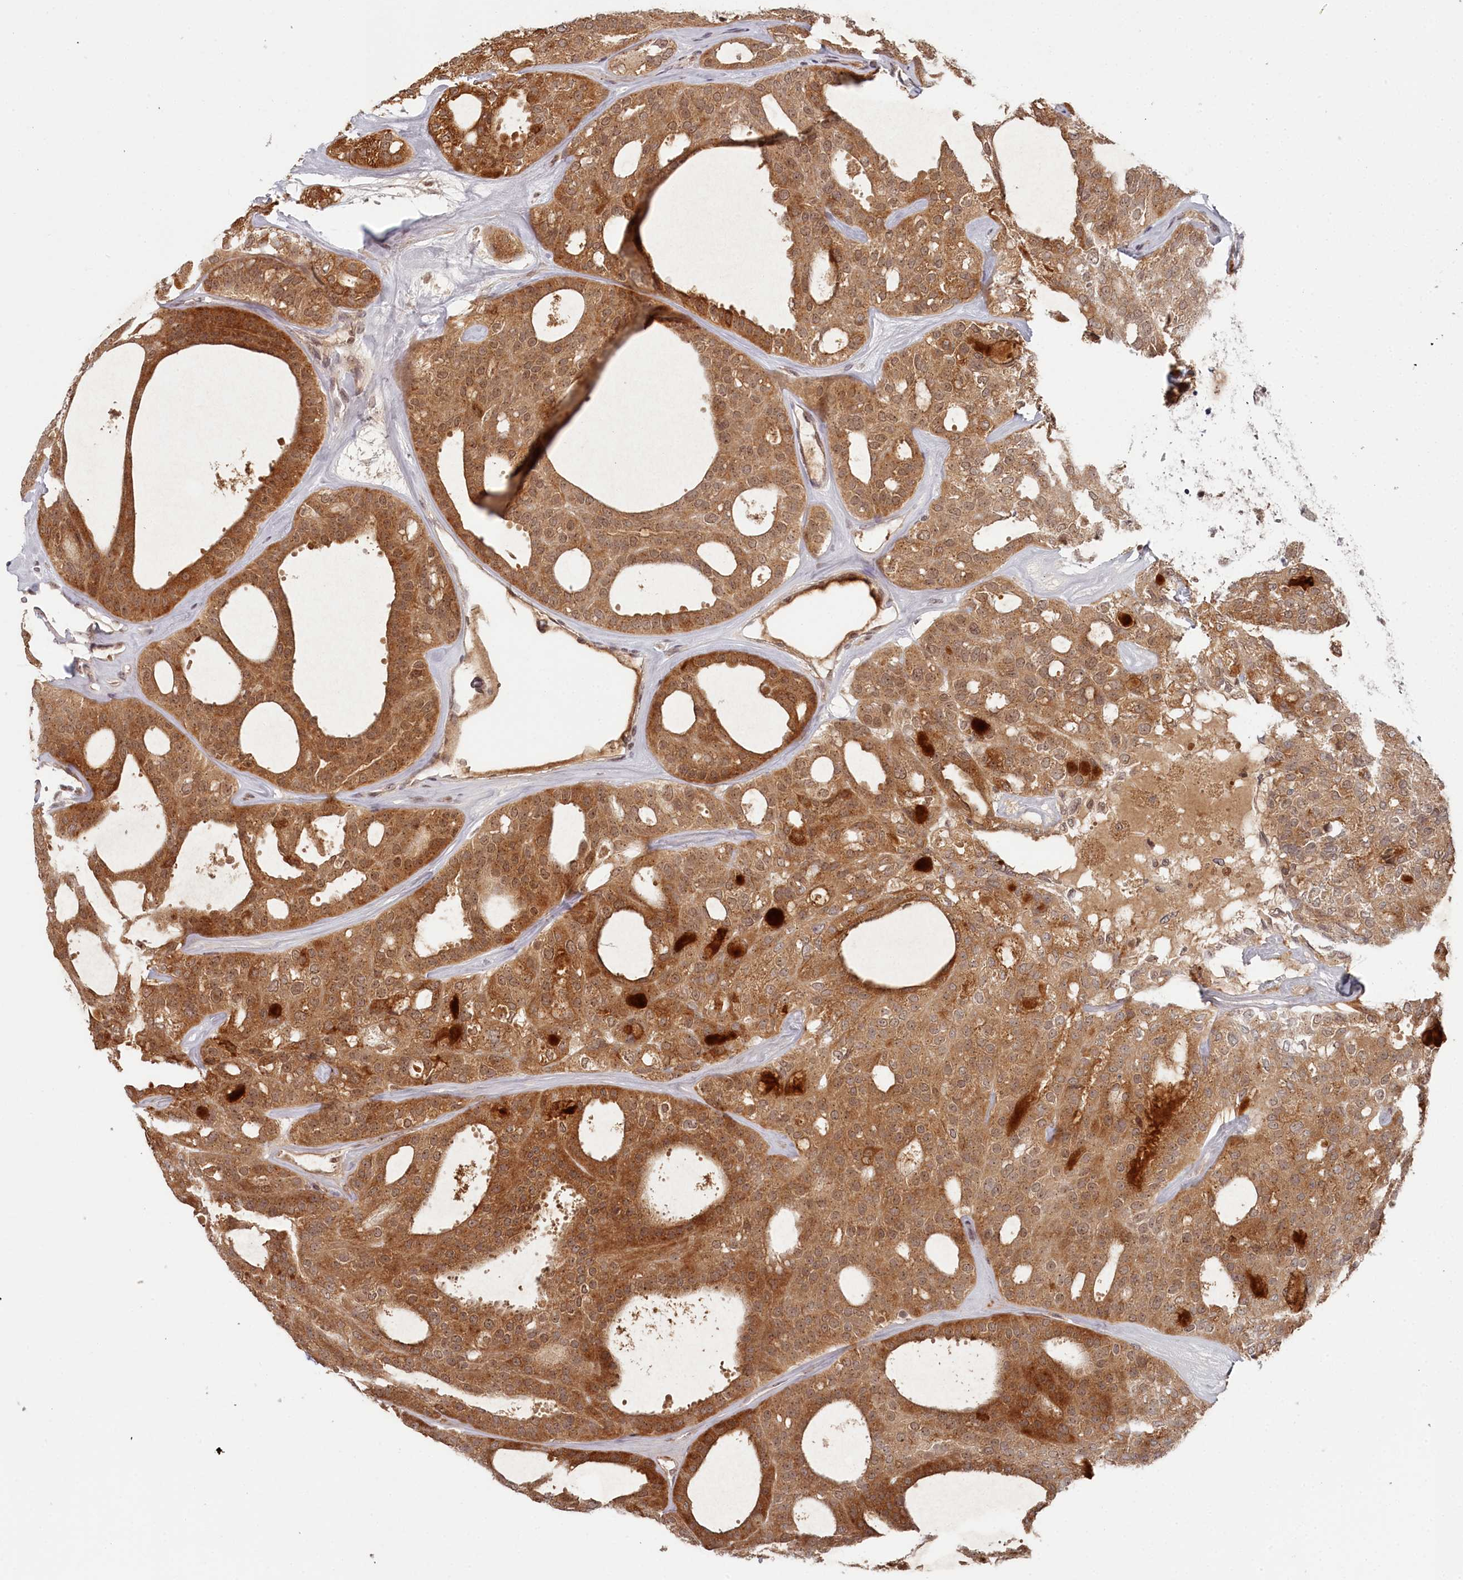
{"staining": {"intensity": "moderate", "quantity": ">75%", "location": "cytoplasmic/membranous,nuclear"}, "tissue": "thyroid cancer", "cell_type": "Tumor cells", "image_type": "cancer", "snomed": [{"axis": "morphology", "description": "Follicular adenoma carcinoma, NOS"}, {"axis": "topography", "description": "Thyroid gland"}], "caption": "Immunohistochemistry of follicular adenoma carcinoma (thyroid) displays medium levels of moderate cytoplasmic/membranous and nuclear positivity in about >75% of tumor cells.", "gene": "EXOSC1", "patient": {"sex": "male", "age": 75}}